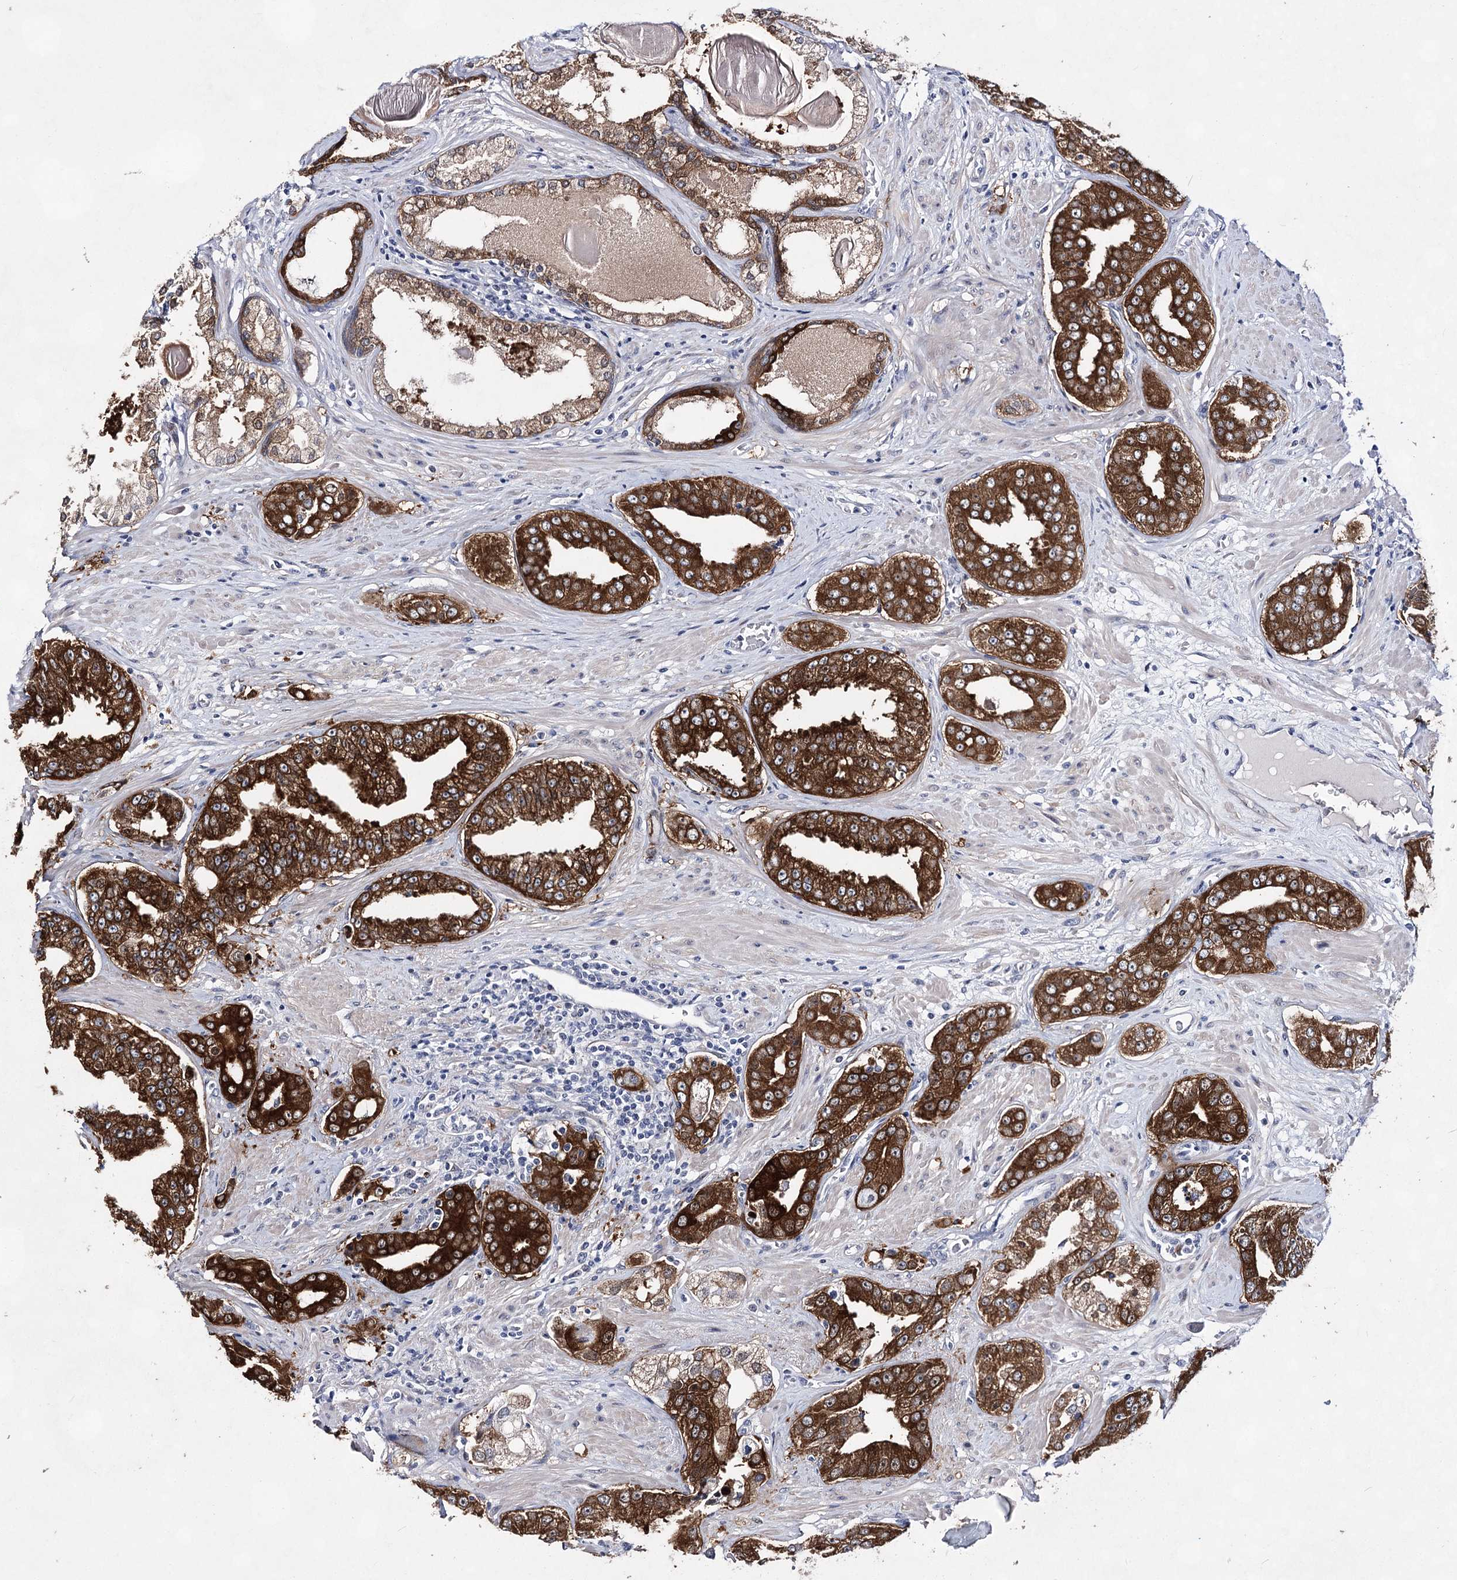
{"staining": {"intensity": "strong", "quantity": ">75%", "location": "cytoplasmic/membranous"}, "tissue": "prostate cancer", "cell_type": "Tumor cells", "image_type": "cancer", "snomed": [{"axis": "morphology", "description": "Adenocarcinoma, High grade"}, {"axis": "topography", "description": "Prostate"}], "caption": "Protein analysis of adenocarcinoma (high-grade) (prostate) tissue displays strong cytoplasmic/membranous positivity in approximately >75% of tumor cells.", "gene": "UGDH", "patient": {"sex": "male", "age": 71}}